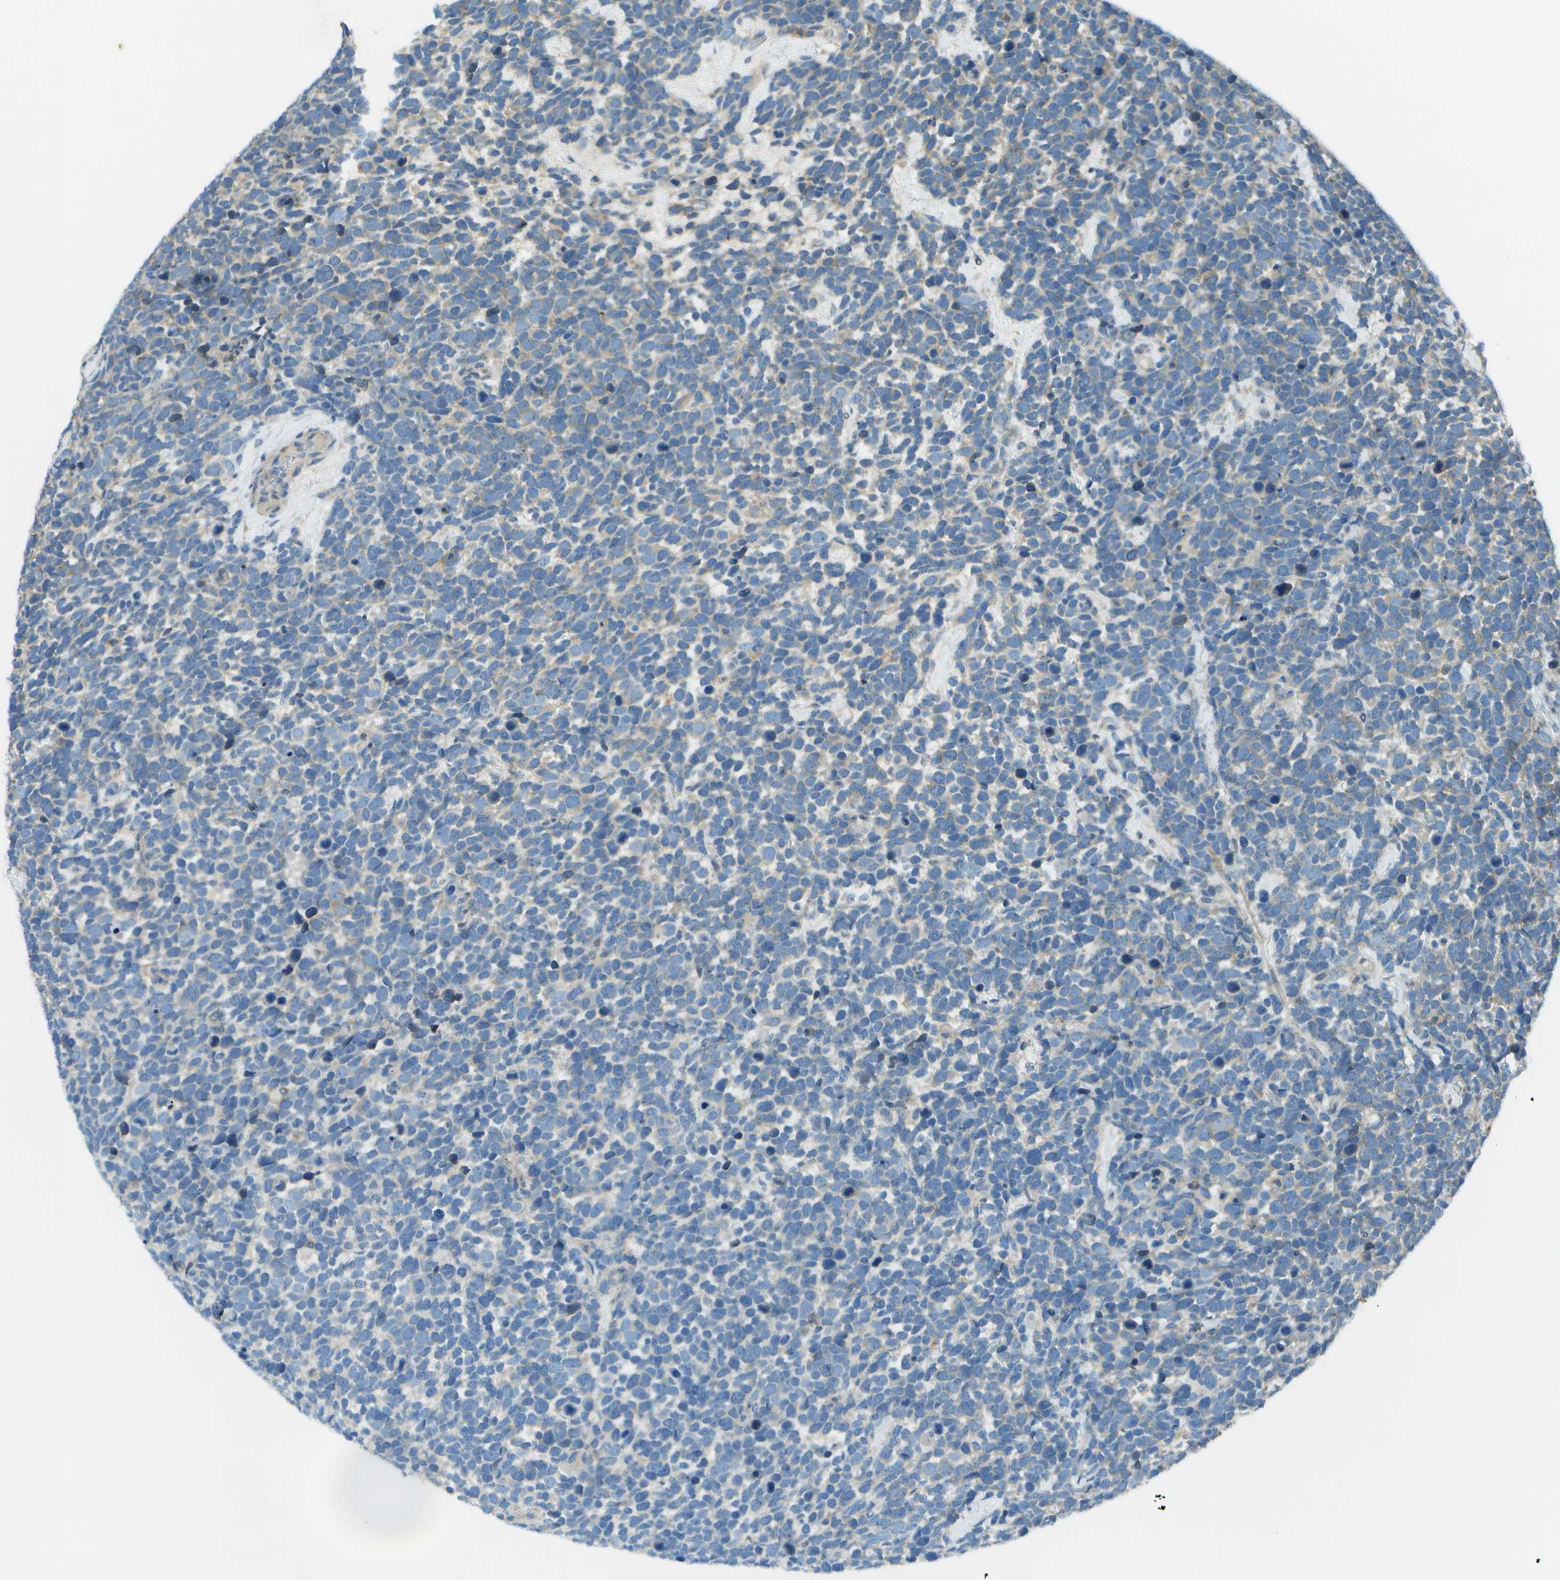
{"staining": {"intensity": "negative", "quantity": "none", "location": "none"}, "tissue": "urothelial cancer", "cell_type": "Tumor cells", "image_type": "cancer", "snomed": [{"axis": "morphology", "description": "Urothelial carcinoma, High grade"}, {"axis": "topography", "description": "Urinary bladder"}], "caption": "High-grade urothelial carcinoma stained for a protein using immunohistochemistry (IHC) demonstrates no staining tumor cells.", "gene": "LRRC66", "patient": {"sex": "female", "age": 82}}